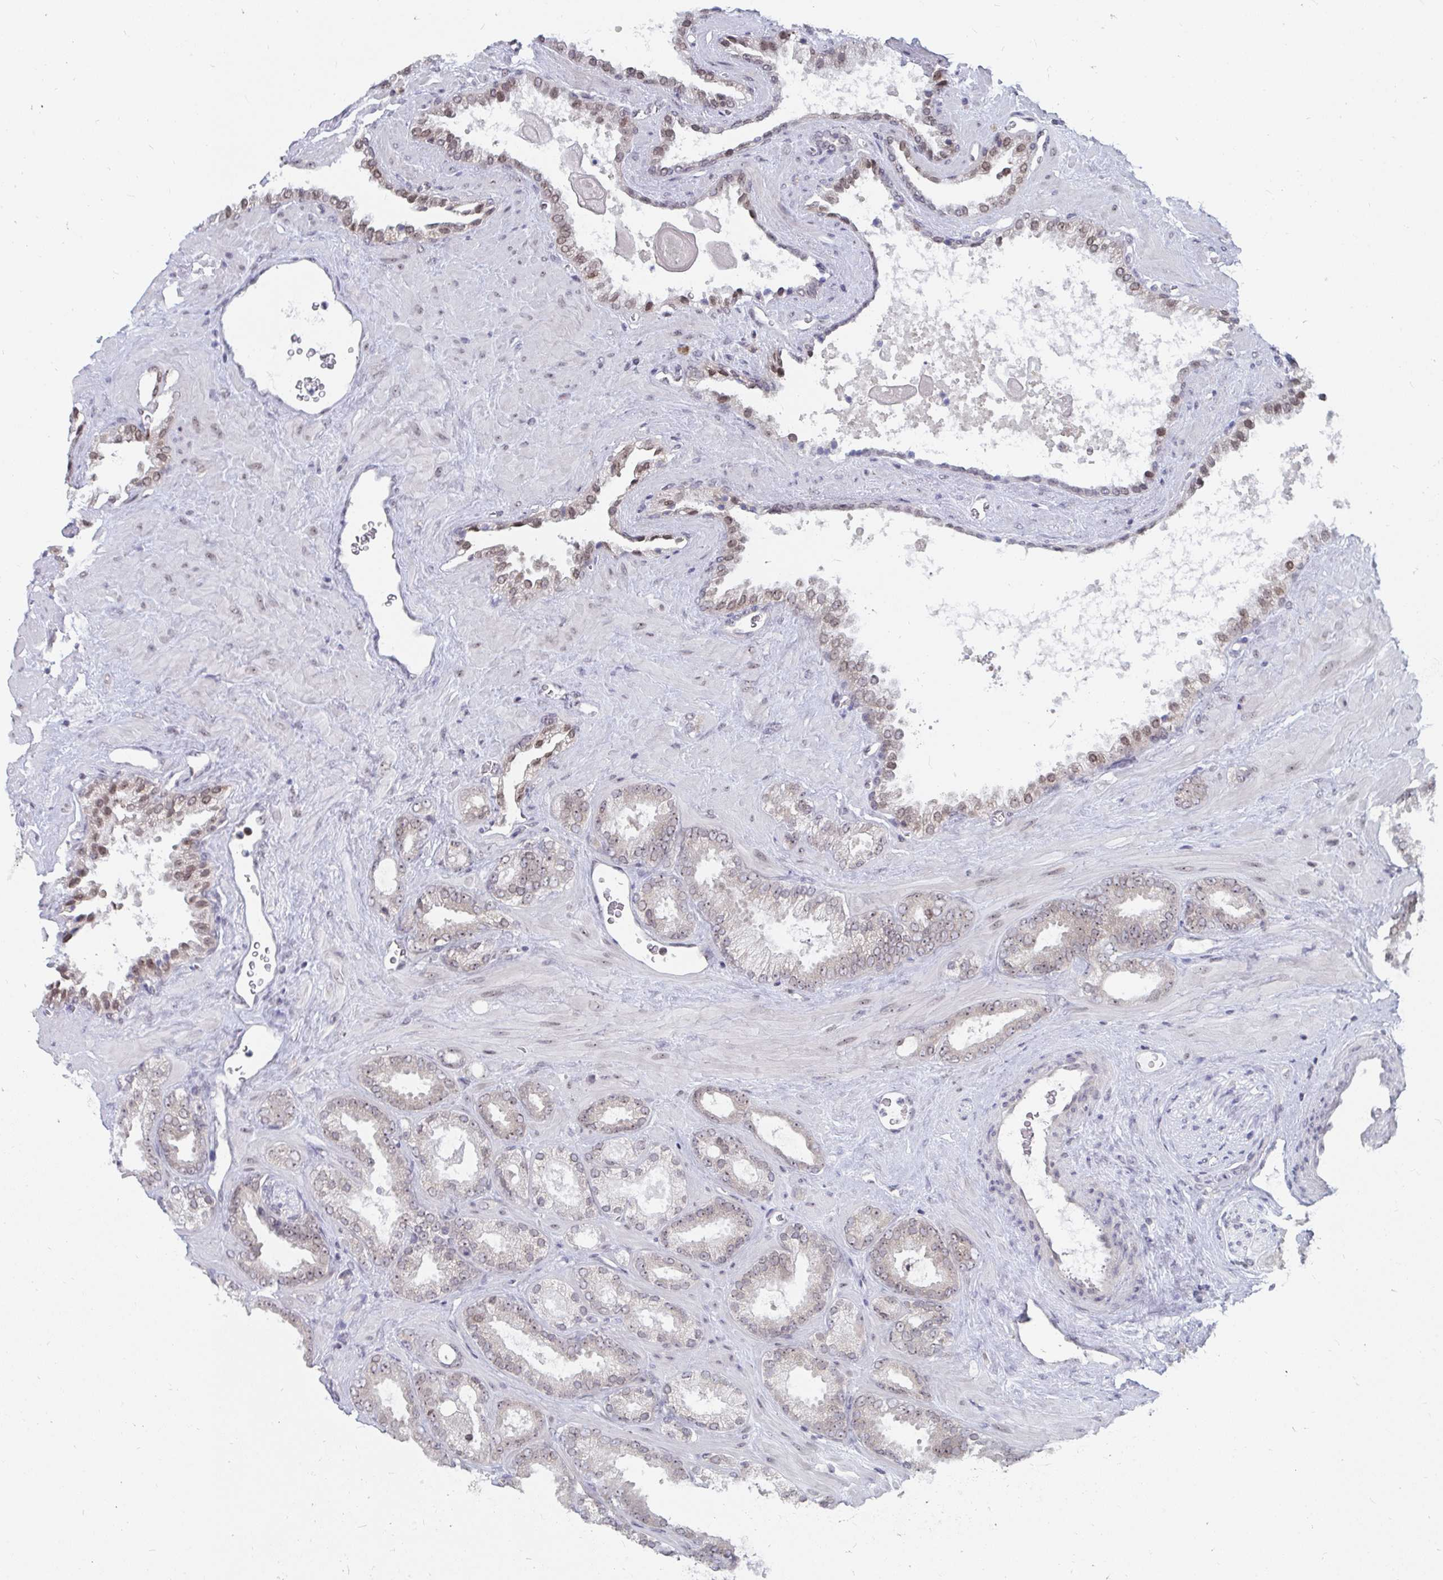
{"staining": {"intensity": "weak", "quantity": "<25%", "location": "nuclear"}, "tissue": "prostate cancer", "cell_type": "Tumor cells", "image_type": "cancer", "snomed": [{"axis": "morphology", "description": "Adenocarcinoma, Low grade"}, {"axis": "topography", "description": "Prostate"}], "caption": "A high-resolution histopathology image shows immunohistochemistry staining of low-grade adenocarcinoma (prostate), which shows no significant staining in tumor cells. (DAB IHC, high magnification).", "gene": "TRIP12", "patient": {"sex": "male", "age": 62}}